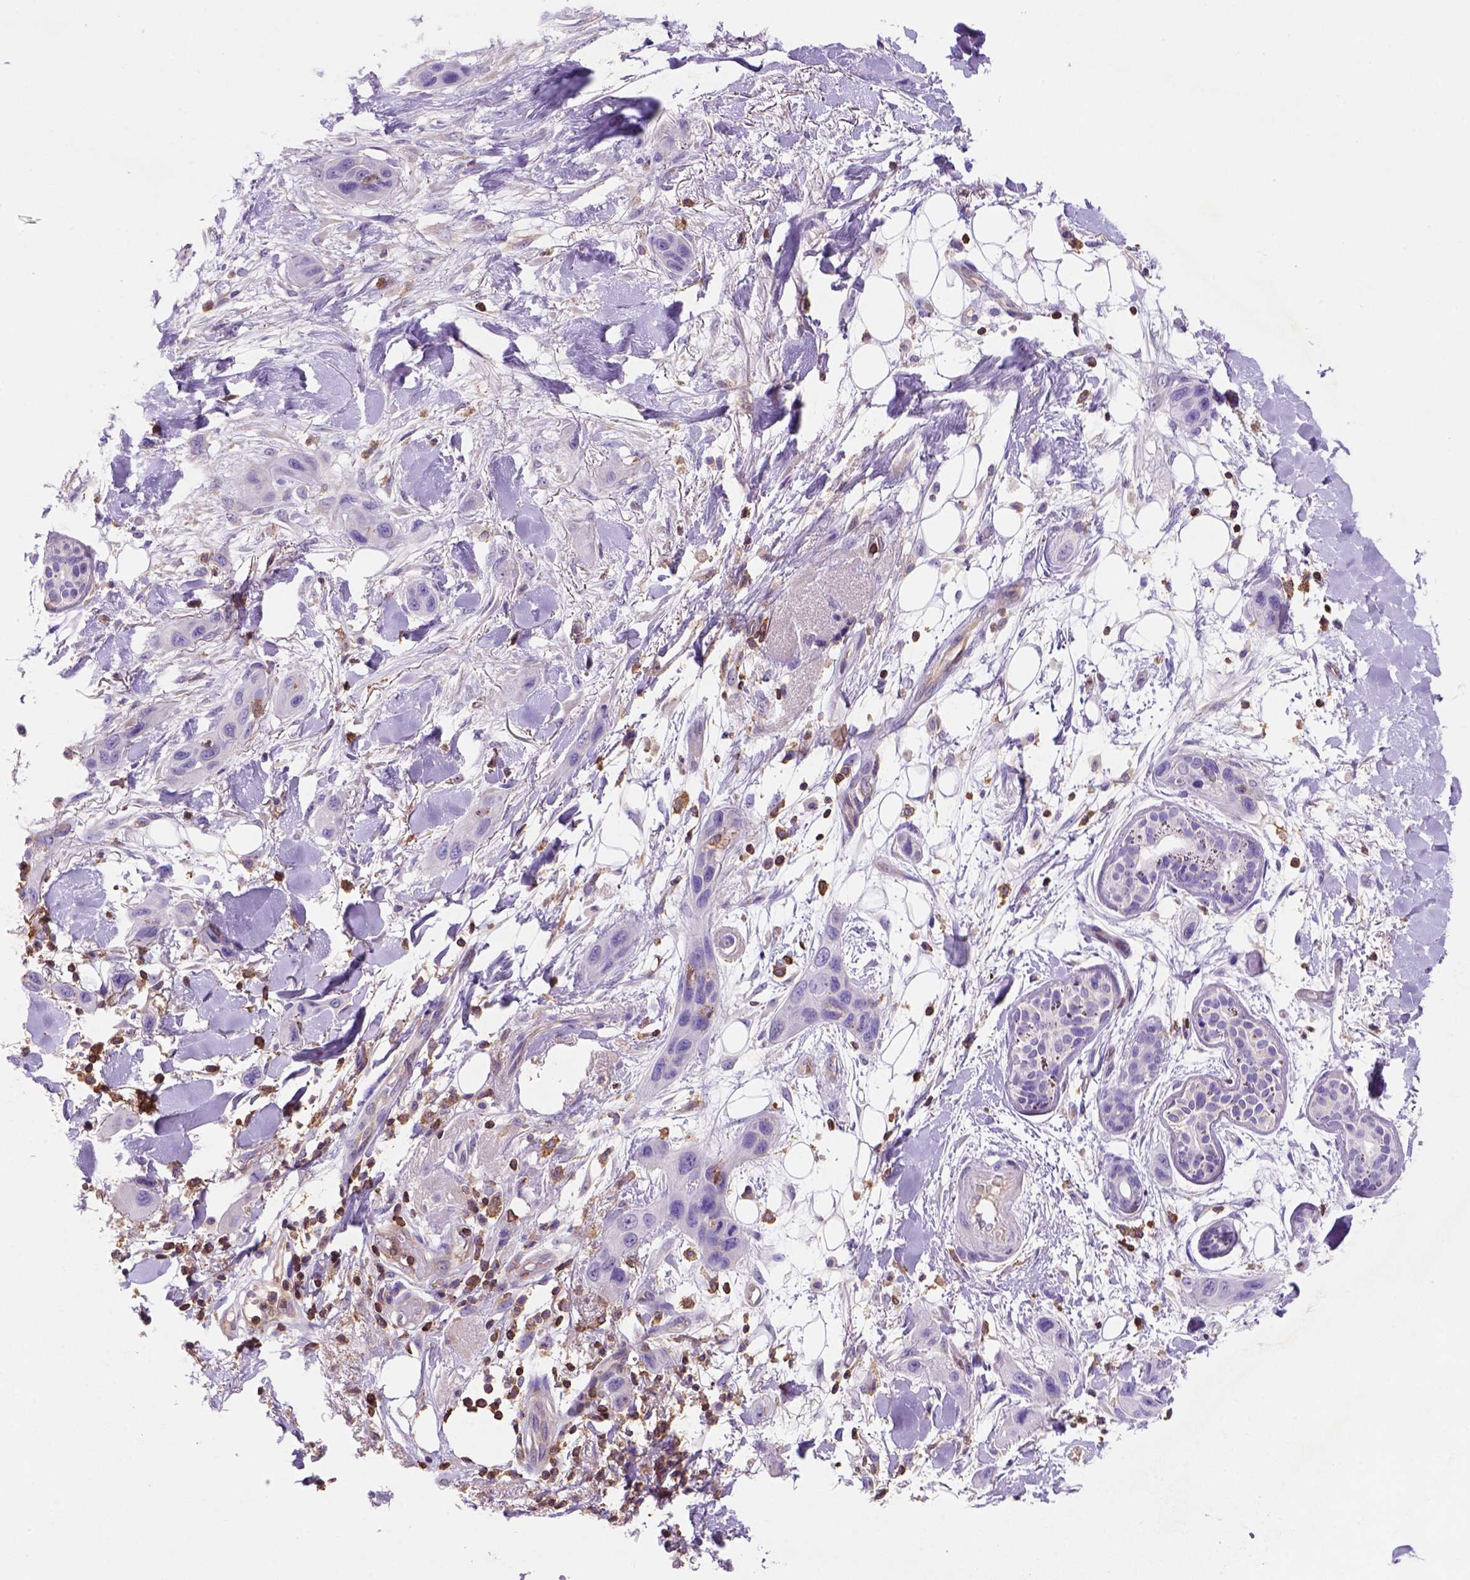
{"staining": {"intensity": "negative", "quantity": "none", "location": "none"}, "tissue": "skin cancer", "cell_type": "Tumor cells", "image_type": "cancer", "snomed": [{"axis": "morphology", "description": "Squamous cell carcinoma, NOS"}, {"axis": "topography", "description": "Skin"}], "caption": "Immunohistochemistry (IHC) histopathology image of human skin squamous cell carcinoma stained for a protein (brown), which exhibits no expression in tumor cells.", "gene": "INPP5D", "patient": {"sex": "male", "age": 79}}